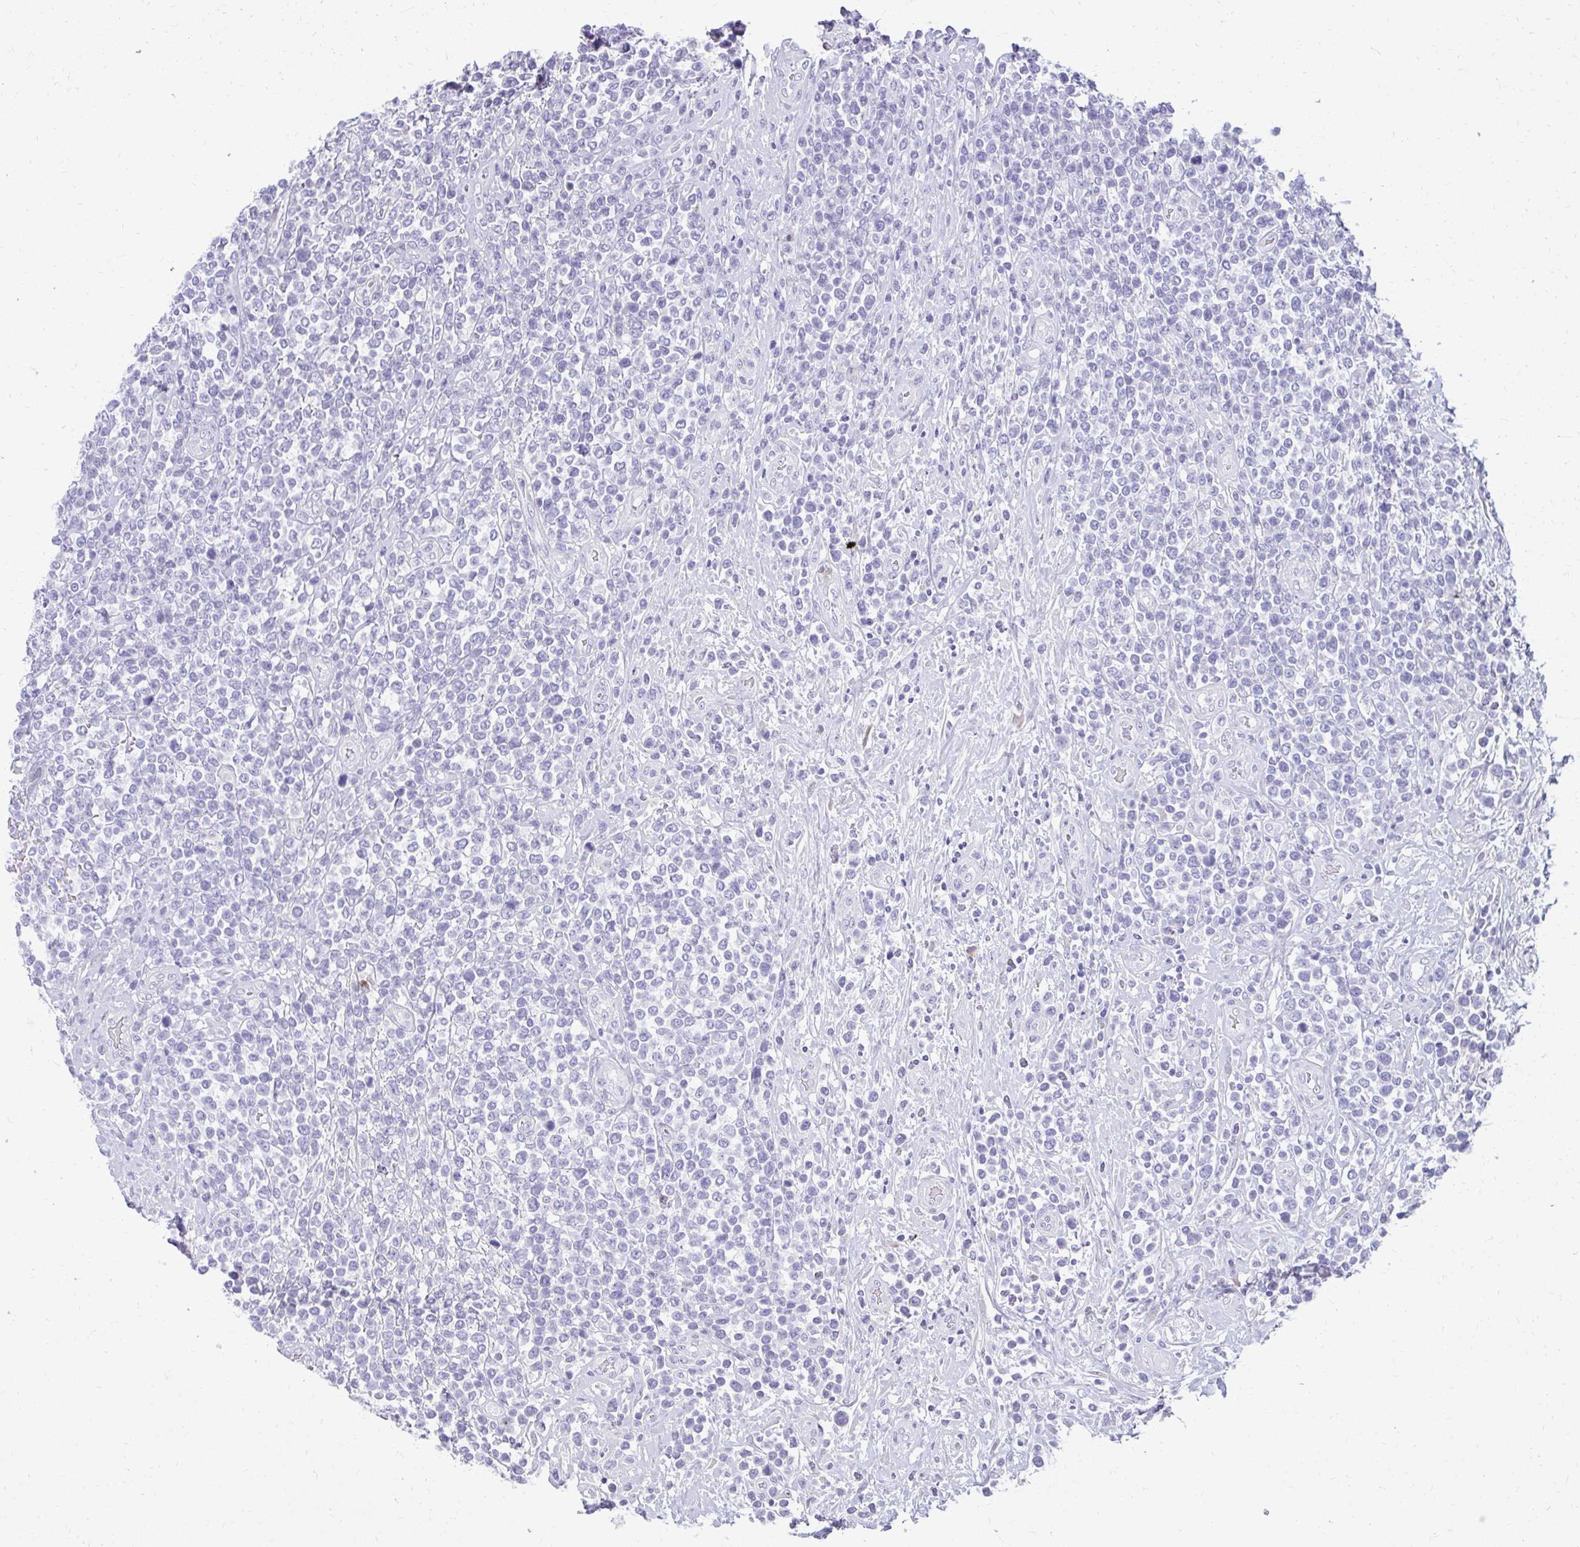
{"staining": {"intensity": "negative", "quantity": "none", "location": "none"}, "tissue": "lymphoma", "cell_type": "Tumor cells", "image_type": "cancer", "snomed": [{"axis": "morphology", "description": "Malignant lymphoma, non-Hodgkin's type, High grade"}, {"axis": "topography", "description": "Soft tissue"}], "caption": "Immunohistochemistry (IHC) image of human lymphoma stained for a protein (brown), which displays no staining in tumor cells.", "gene": "PRAP1", "patient": {"sex": "female", "age": 56}}